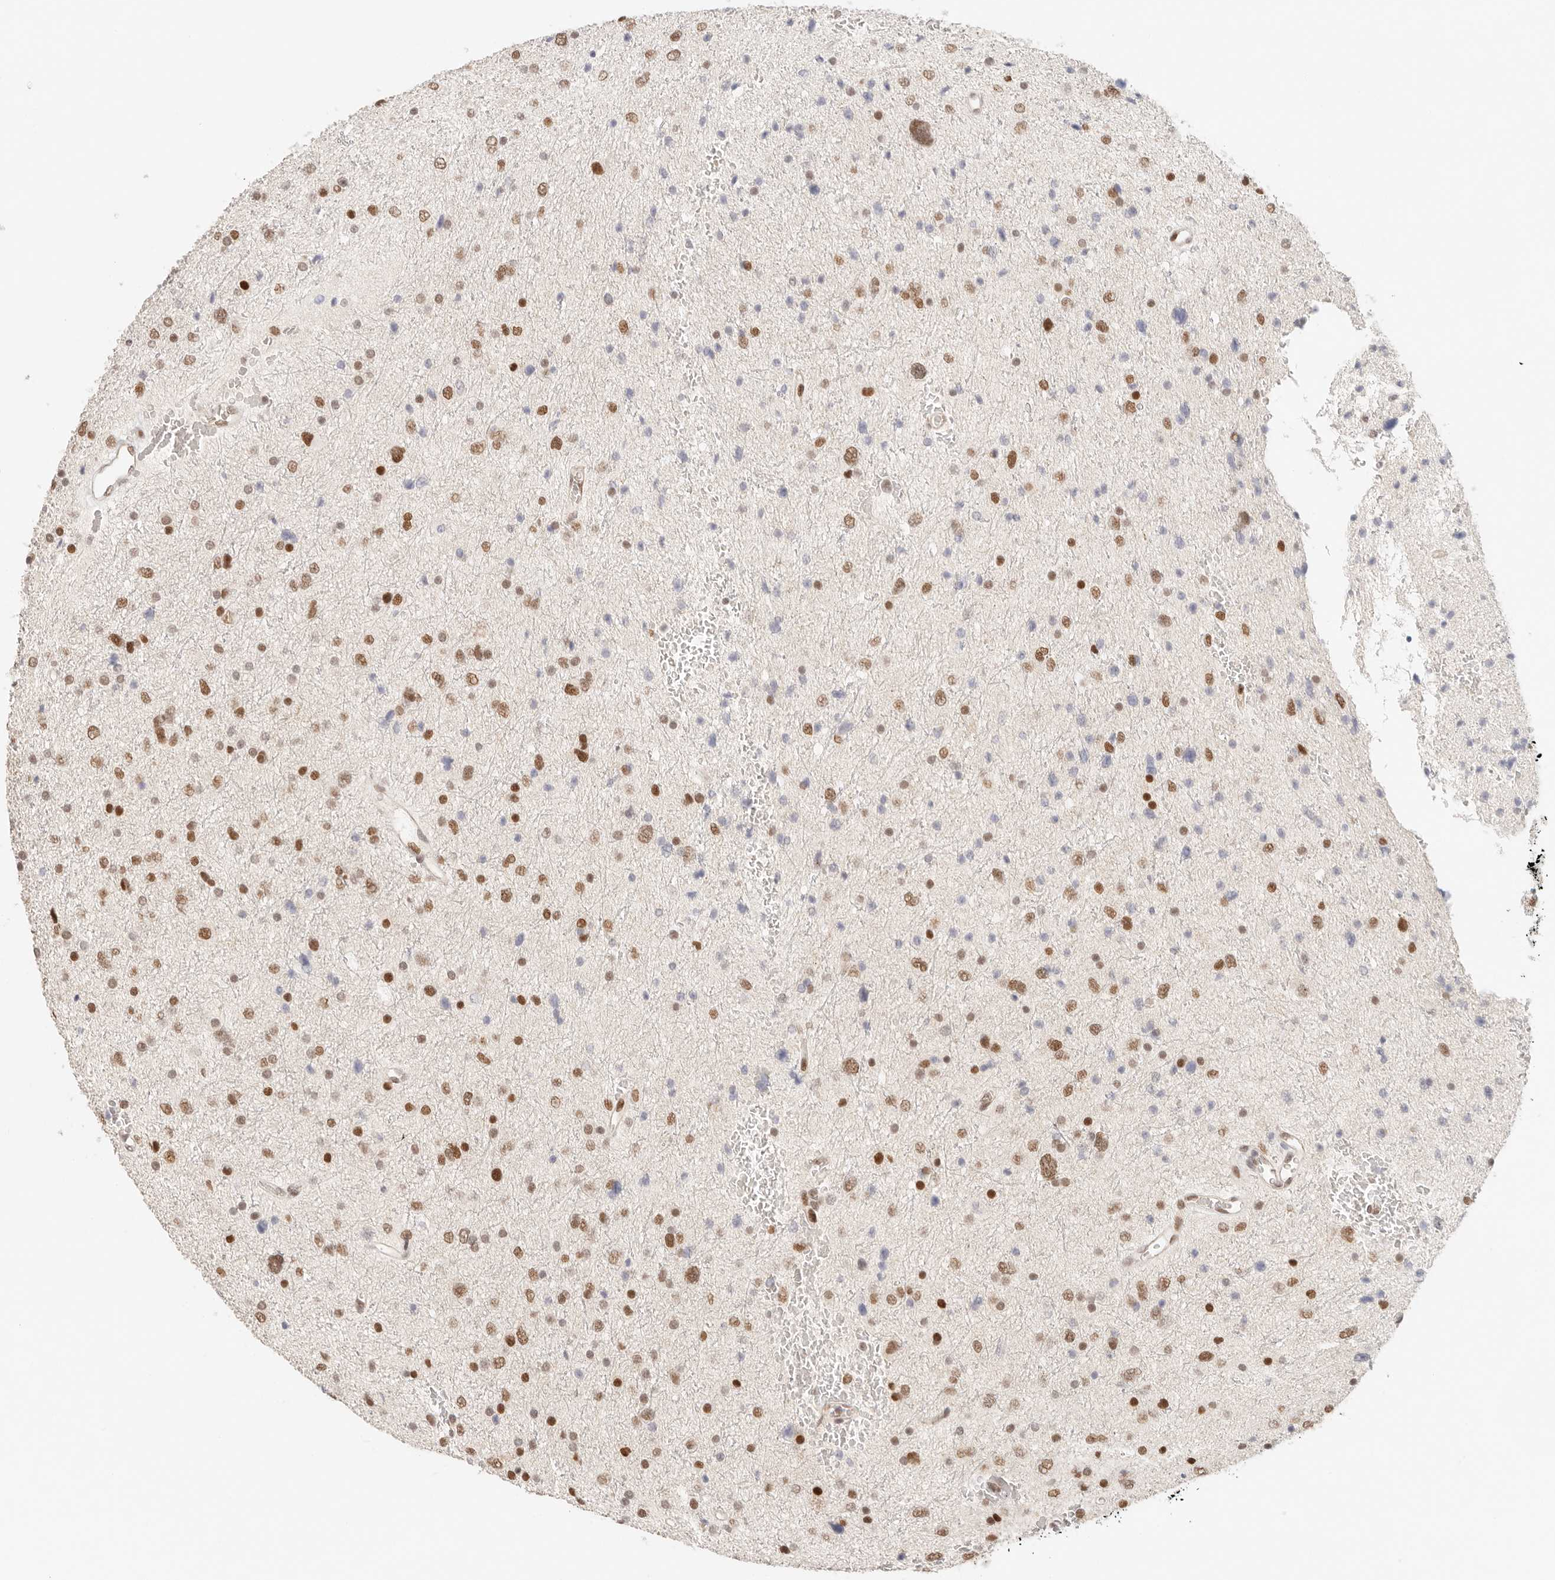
{"staining": {"intensity": "strong", "quantity": "25%-75%", "location": "nuclear"}, "tissue": "glioma", "cell_type": "Tumor cells", "image_type": "cancer", "snomed": [{"axis": "morphology", "description": "Glioma, malignant, Low grade"}, {"axis": "topography", "description": "Brain"}], "caption": "A brown stain shows strong nuclear staining of a protein in malignant glioma (low-grade) tumor cells.", "gene": "HOXC5", "patient": {"sex": "female", "age": 37}}